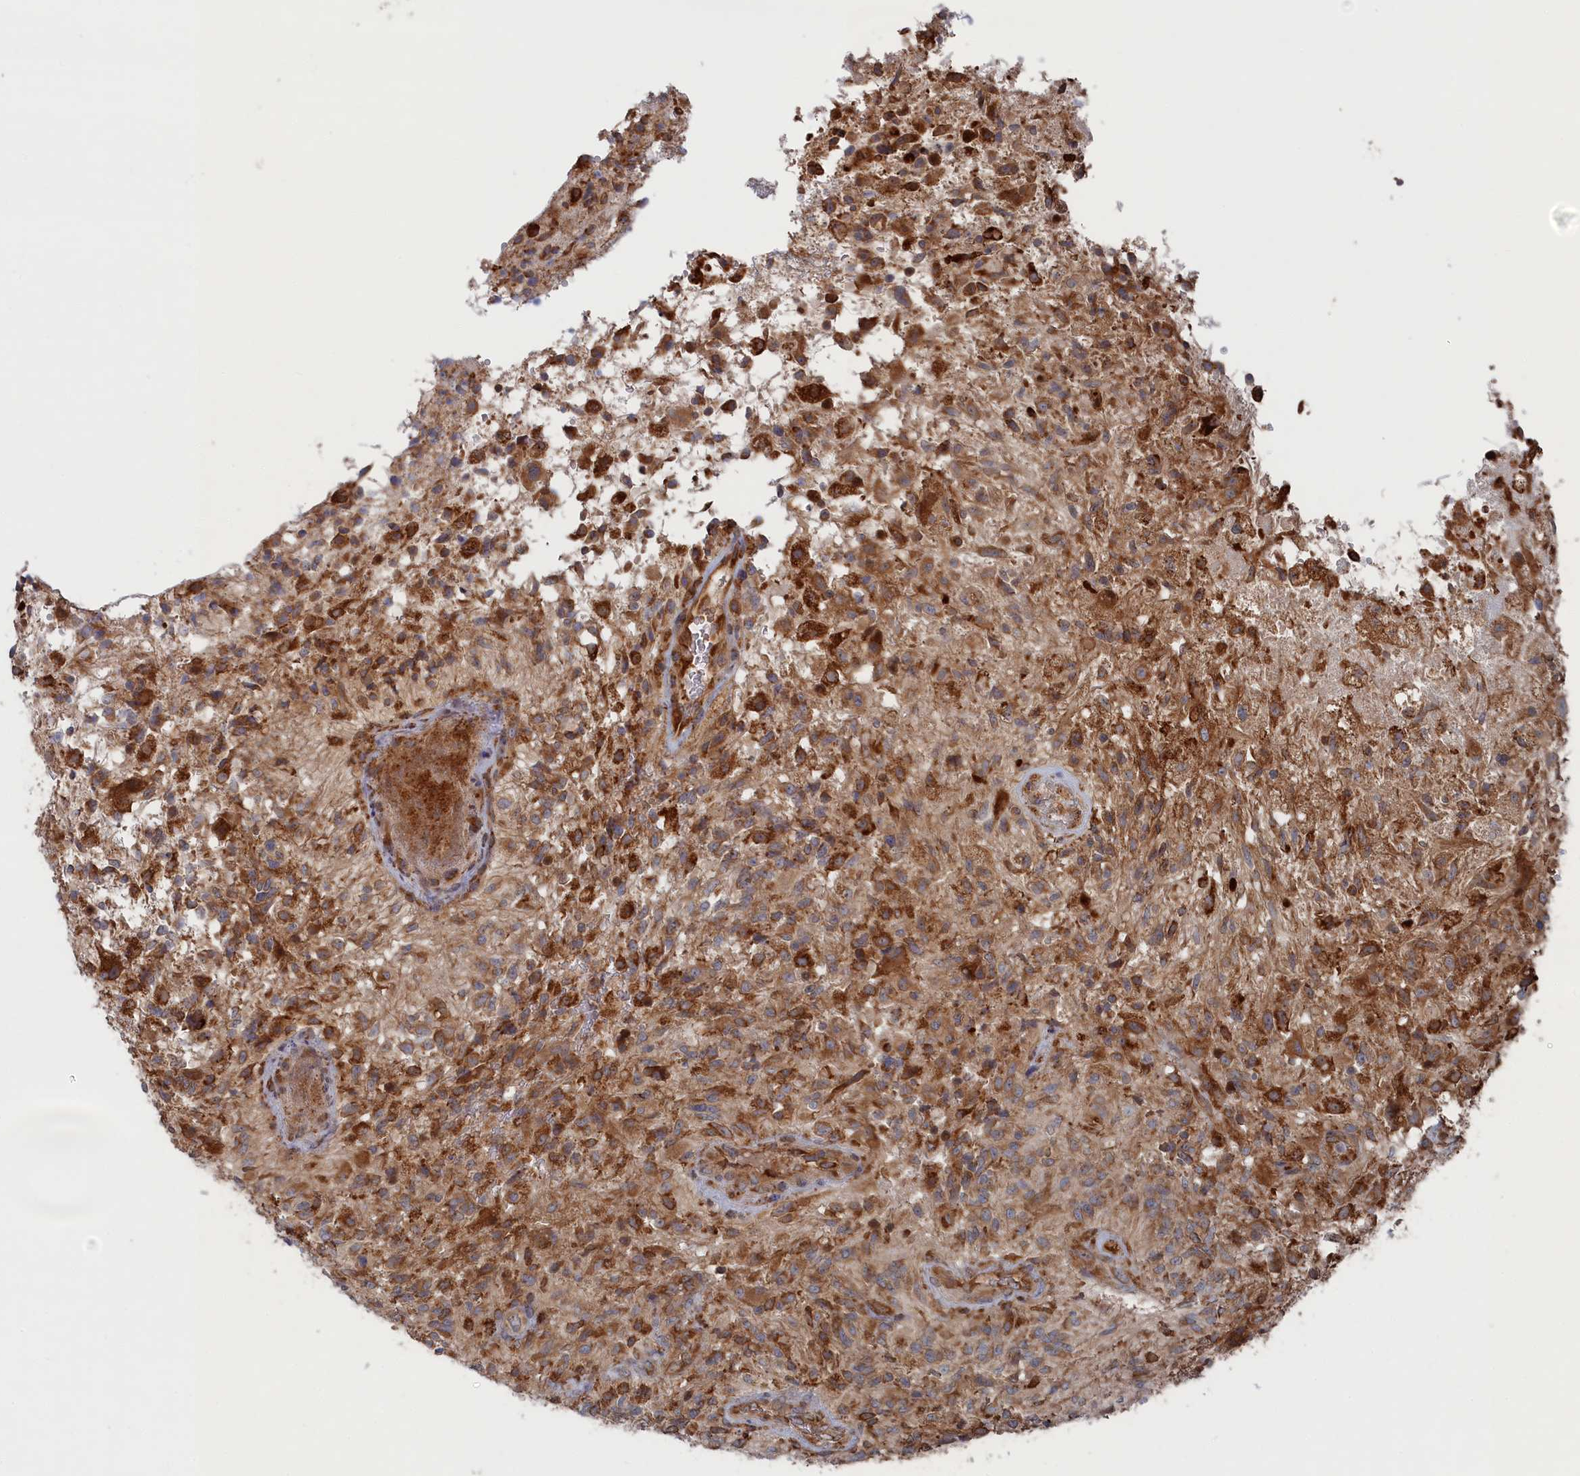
{"staining": {"intensity": "moderate", "quantity": ">75%", "location": "cytoplasmic/membranous"}, "tissue": "glioma", "cell_type": "Tumor cells", "image_type": "cancer", "snomed": [{"axis": "morphology", "description": "Glioma, malignant, High grade"}, {"axis": "topography", "description": "Brain"}], "caption": "The photomicrograph shows staining of malignant glioma (high-grade), revealing moderate cytoplasmic/membranous protein positivity (brown color) within tumor cells.", "gene": "BPIFB6", "patient": {"sex": "male", "age": 56}}